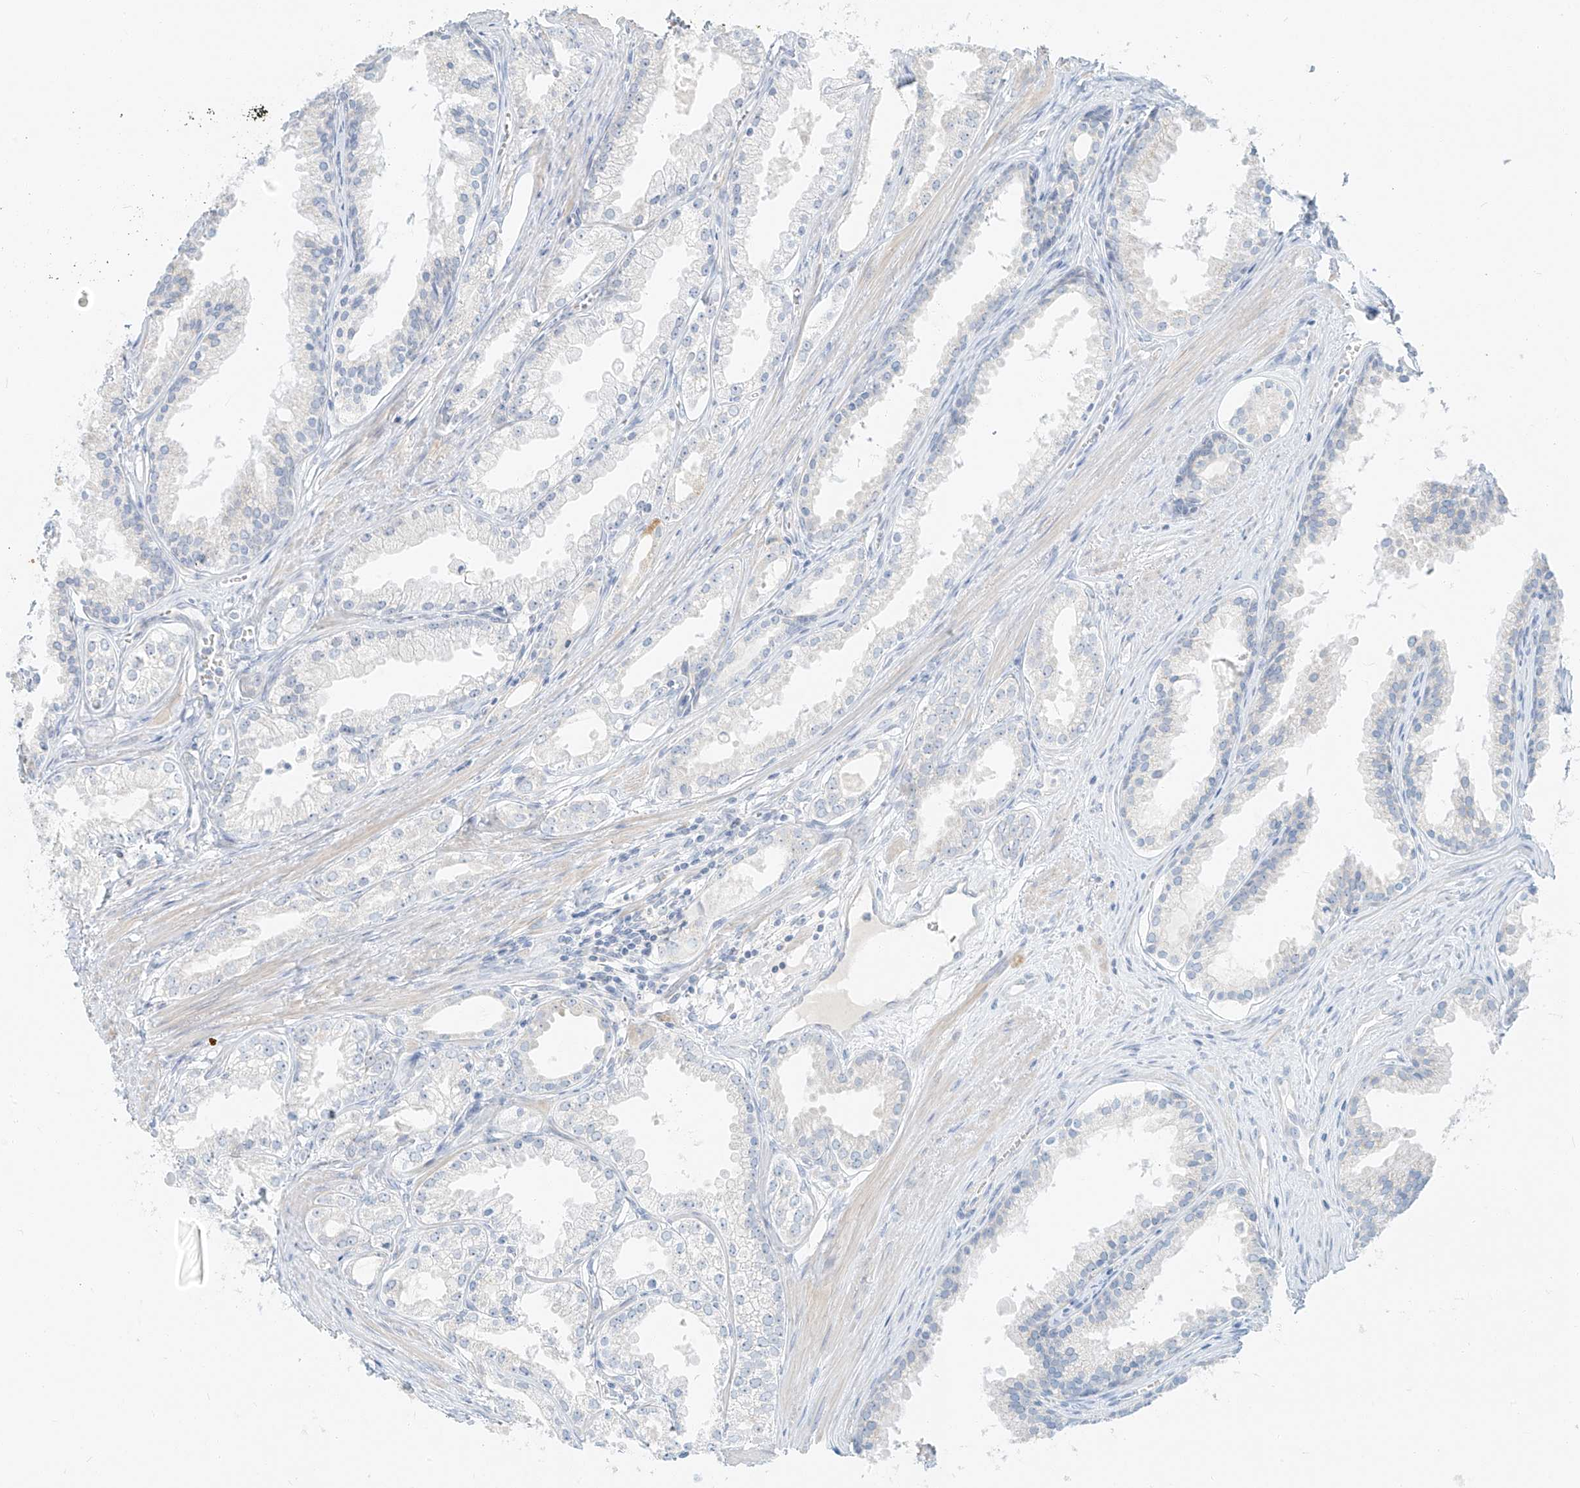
{"staining": {"intensity": "negative", "quantity": "none", "location": "none"}, "tissue": "prostate cancer", "cell_type": "Tumor cells", "image_type": "cancer", "snomed": [{"axis": "morphology", "description": "Adenocarcinoma, High grade"}, {"axis": "topography", "description": "Prostate"}], "caption": "High magnification brightfield microscopy of prostate cancer (high-grade adenocarcinoma) stained with DAB (brown) and counterstained with hematoxylin (blue): tumor cells show no significant staining.", "gene": "PGC", "patient": {"sex": "male", "age": 68}}